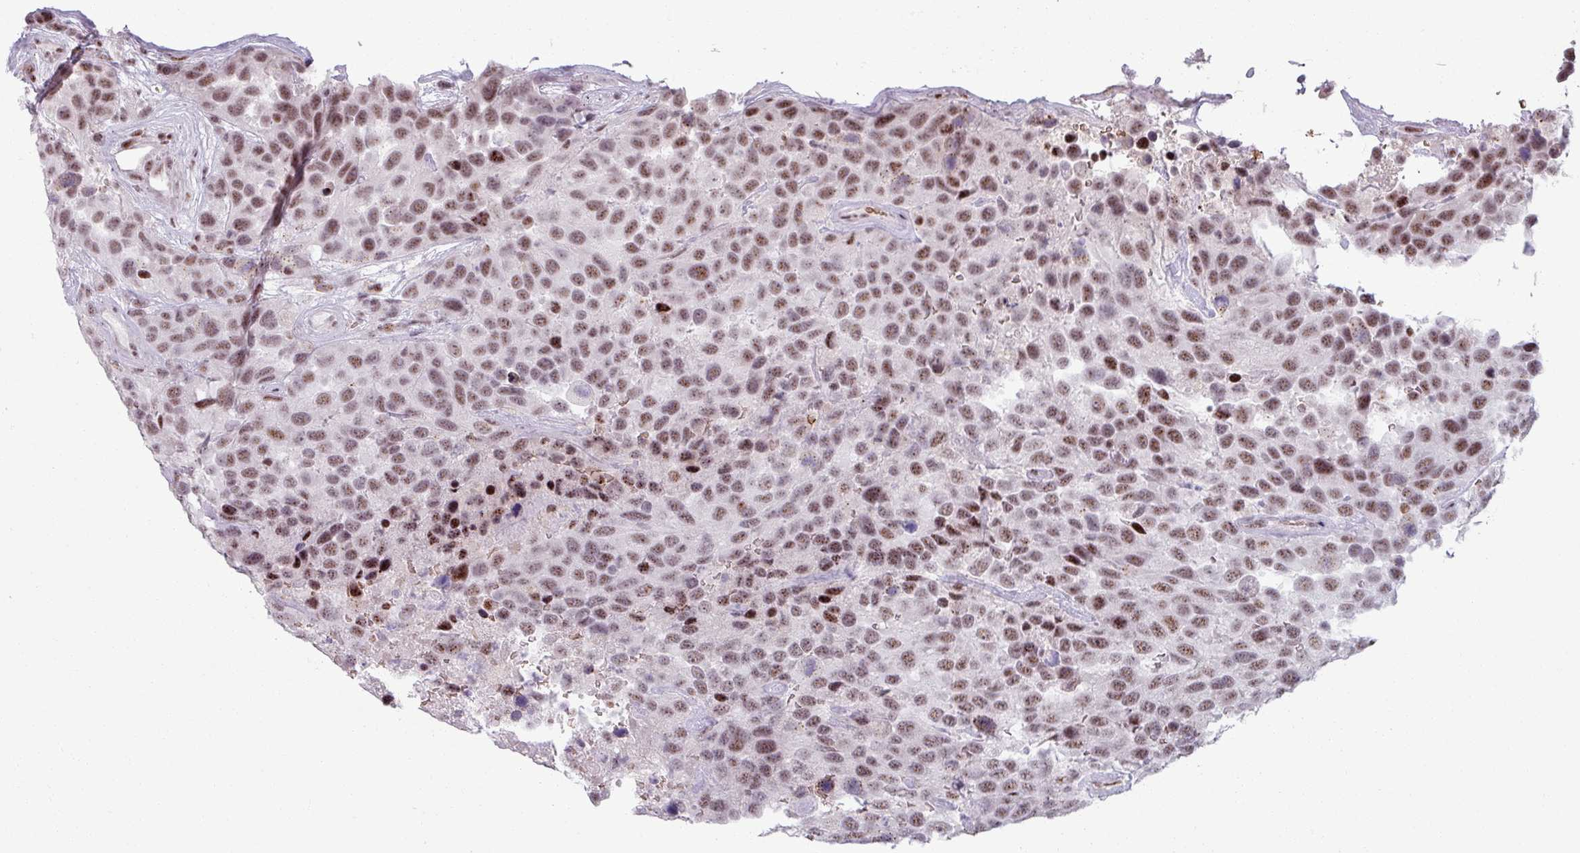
{"staining": {"intensity": "moderate", "quantity": ">75%", "location": "nuclear"}, "tissue": "urothelial cancer", "cell_type": "Tumor cells", "image_type": "cancer", "snomed": [{"axis": "morphology", "description": "Urothelial carcinoma, High grade"}, {"axis": "topography", "description": "Urinary bladder"}], "caption": "Immunohistochemical staining of urothelial cancer reveals medium levels of moderate nuclear staining in approximately >75% of tumor cells.", "gene": "NCOR1", "patient": {"sex": "female", "age": 70}}